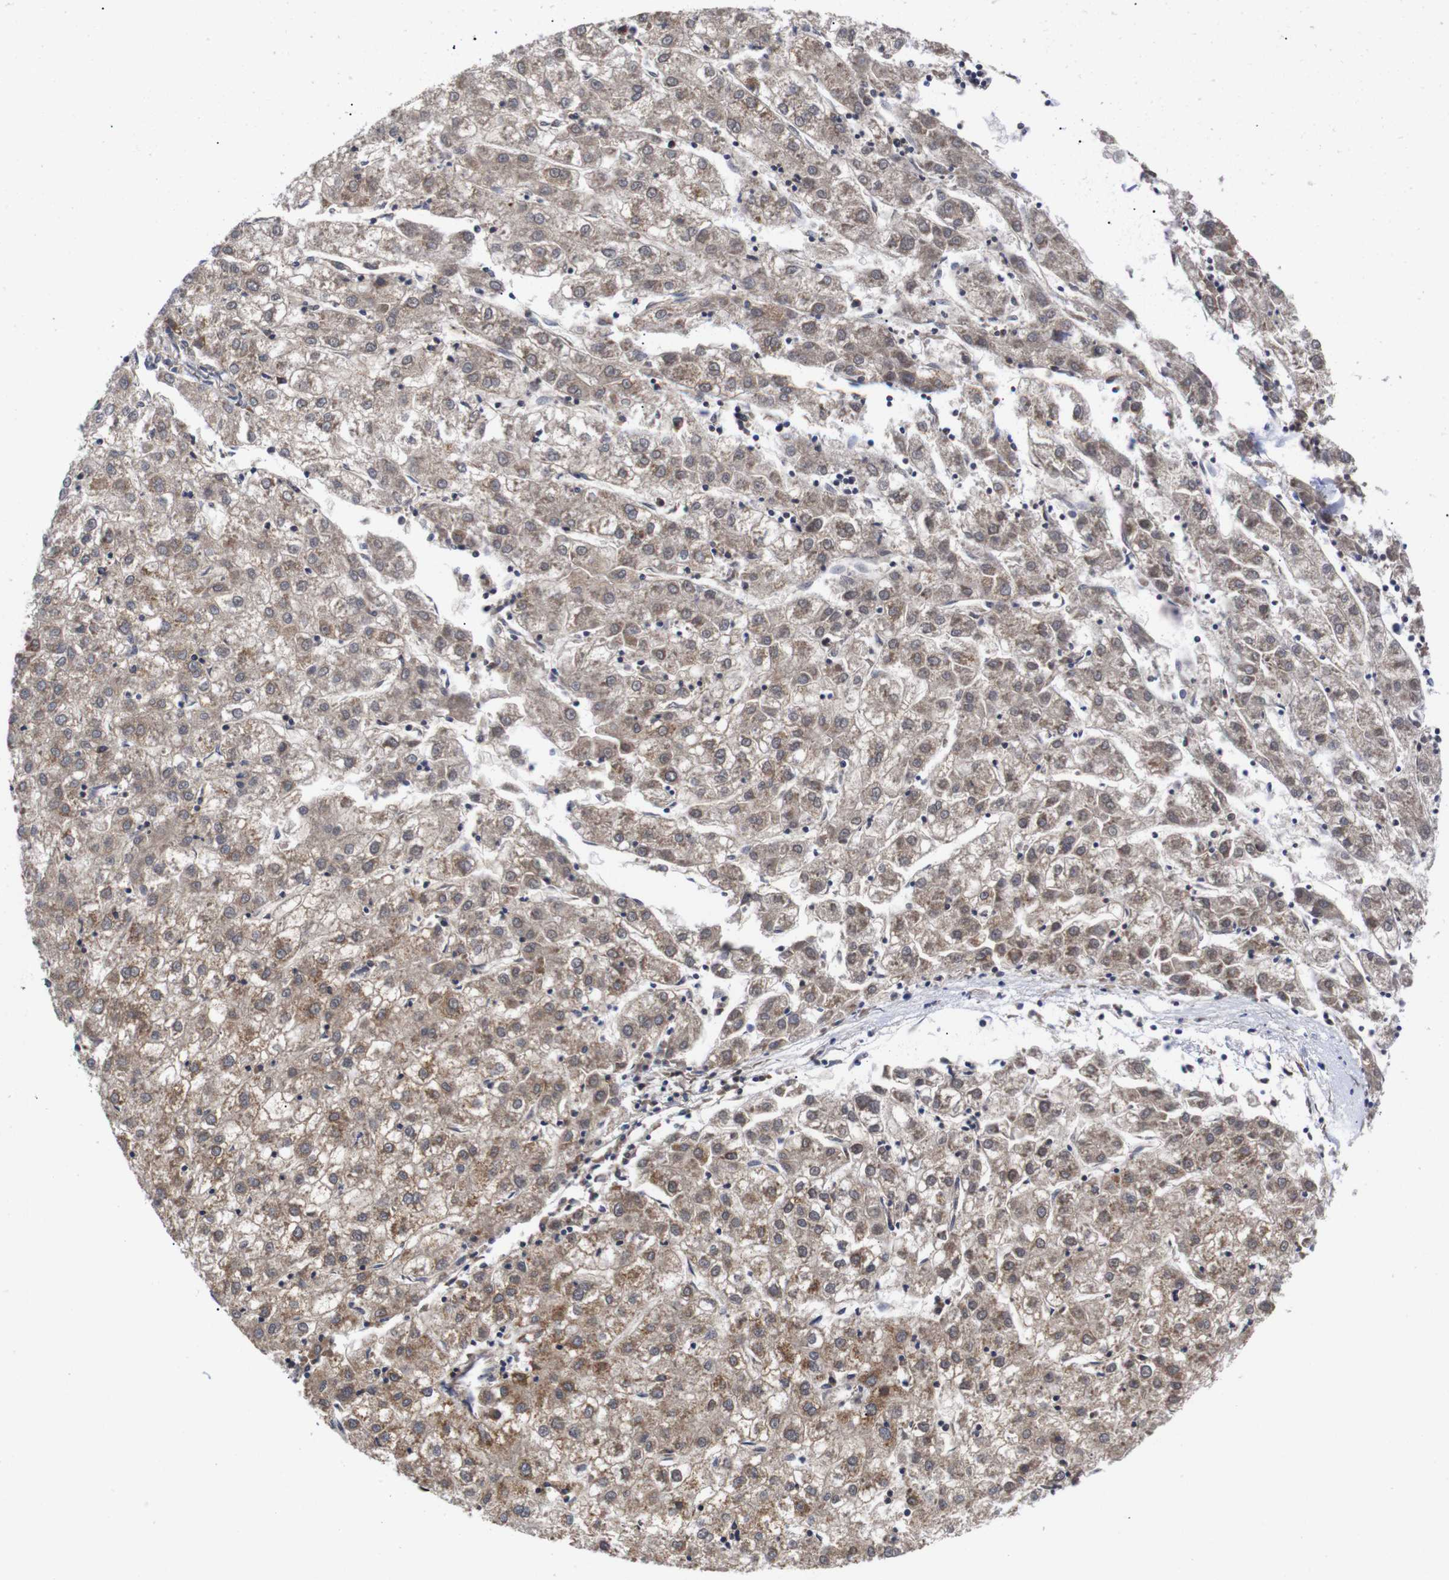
{"staining": {"intensity": "moderate", "quantity": ">75%", "location": "cytoplasmic/membranous"}, "tissue": "liver cancer", "cell_type": "Tumor cells", "image_type": "cancer", "snomed": [{"axis": "morphology", "description": "Carcinoma, Hepatocellular, NOS"}, {"axis": "topography", "description": "Liver"}], "caption": "Moderate cytoplasmic/membranous staining for a protein is identified in approximately >75% of tumor cells of liver cancer using immunohistochemistry (IHC).", "gene": "OPN3", "patient": {"sex": "male", "age": 72}}